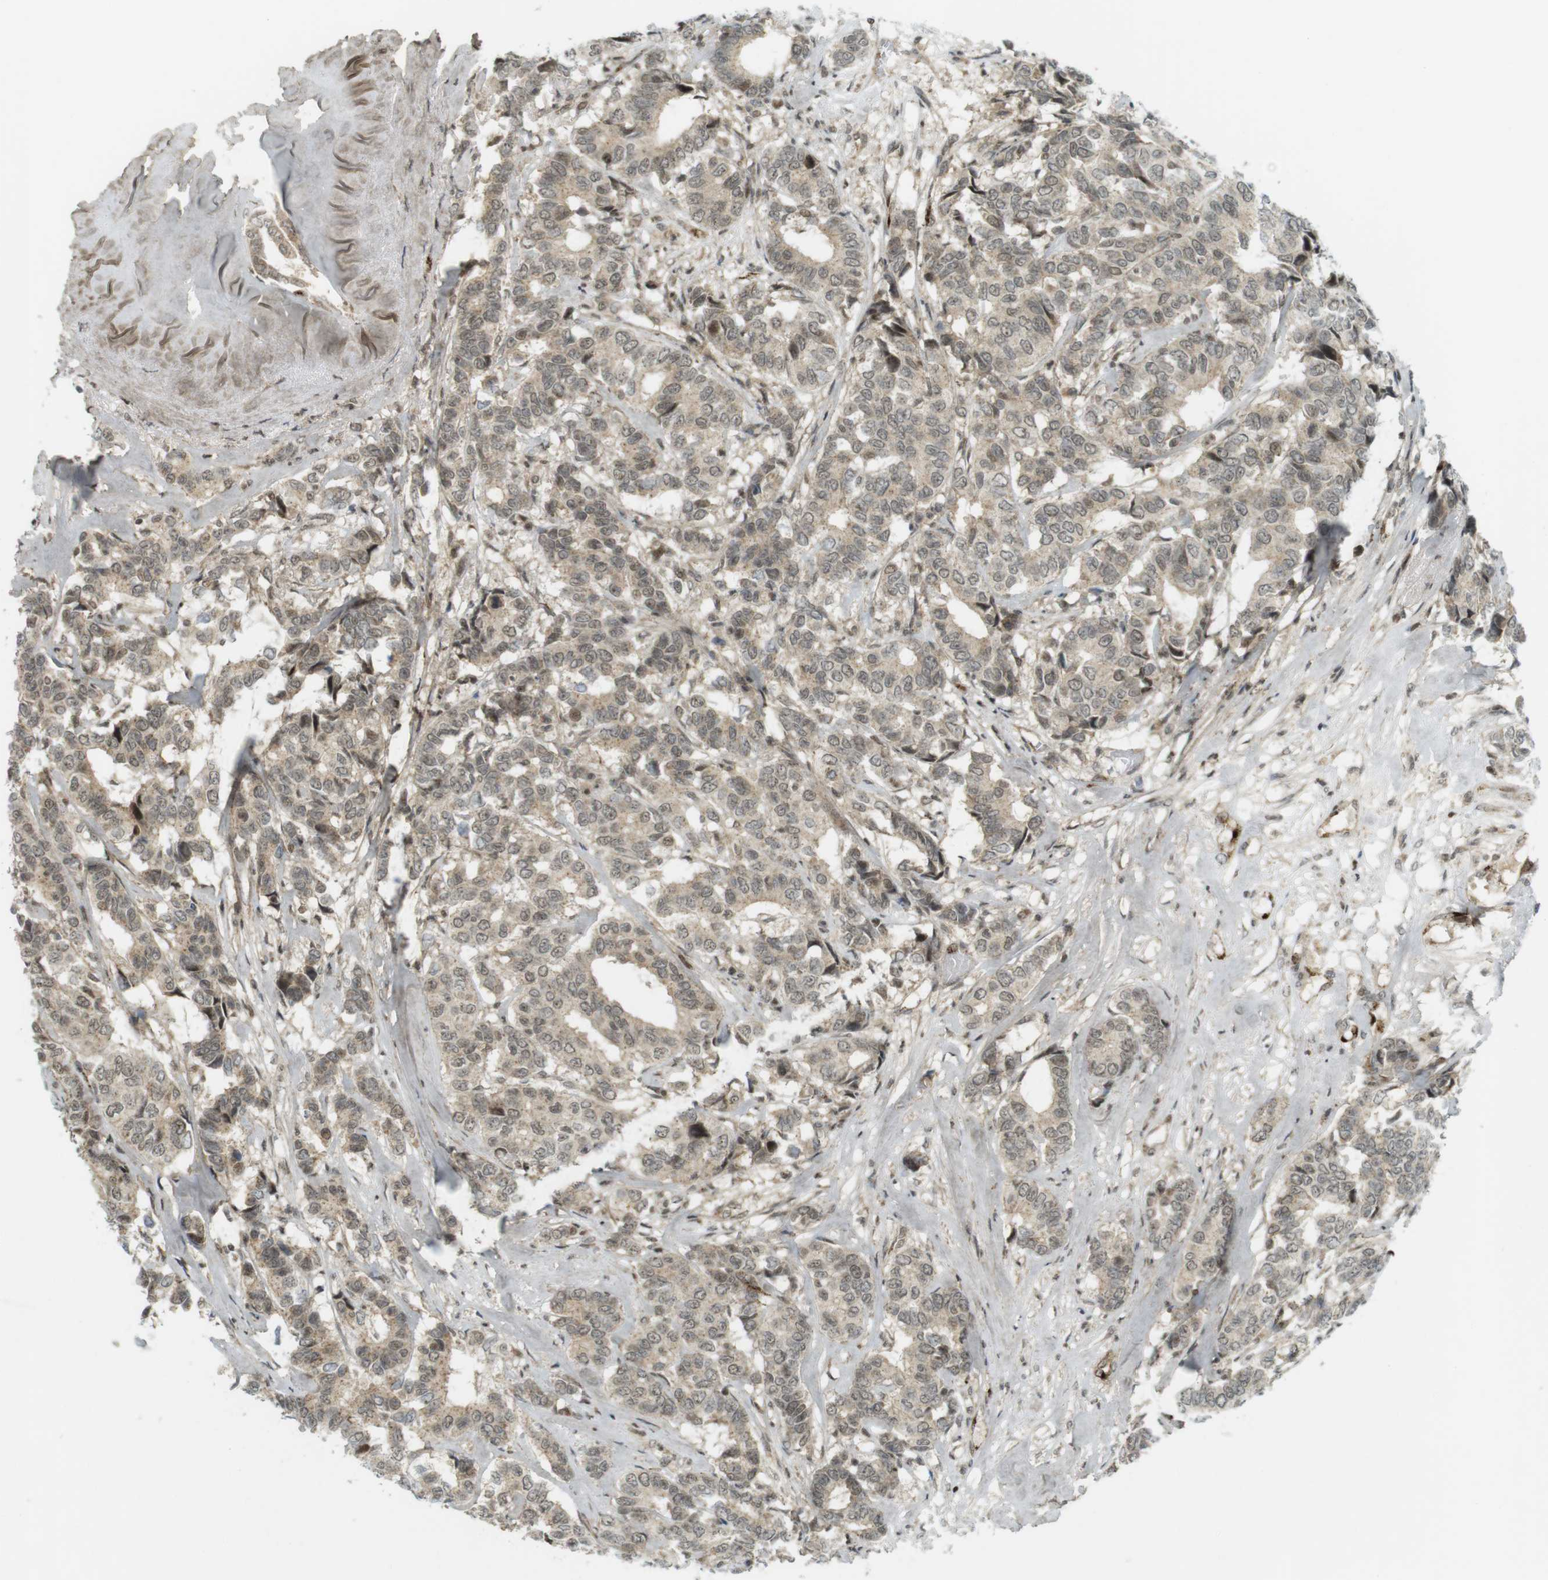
{"staining": {"intensity": "weak", "quantity": ">75%", "location": "cytoplasmic/membranous,nuclear"}, "tissue": "breast cancer", "cell_type": "Tumor cells", "image_type": "cancer", "snomed": [{"axis": "morphology", "description": "Duct carcinoma"}, {"axis": "topography", "description": "Breast"}], "caption": "Immunohistochemistry (IHC) of human breast cancer demonstrates low levels of weak cytoplasmic/membranous and nuclear expression in approximately >75% of tumor cells.", "gene": "PPP1R13B", "patient": {"sex": "female", "age": 87}}